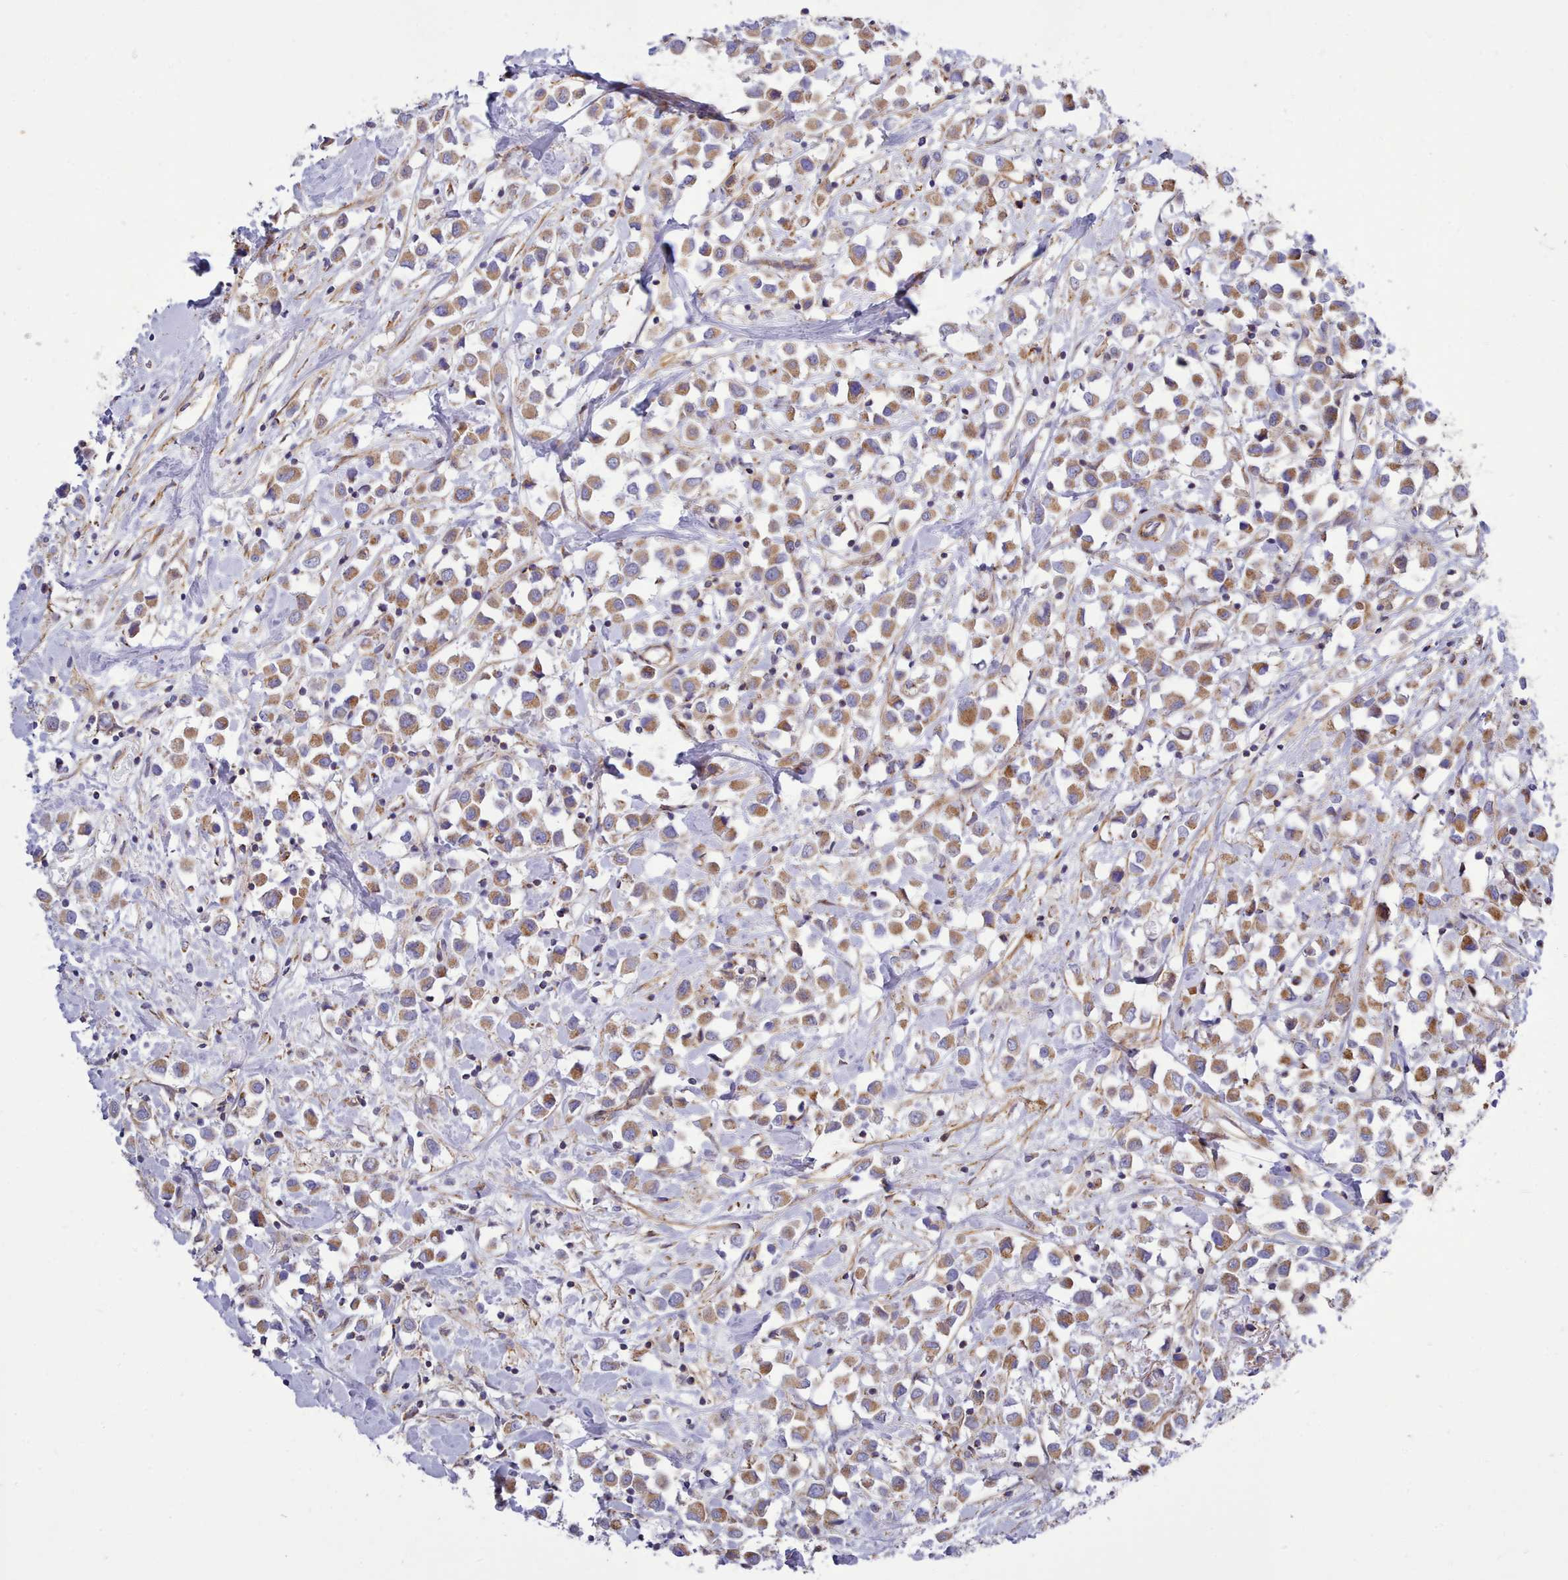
{"staining": {"intensity": "moderate", "quantity": ">75%", "location": "cytoplasmic/membranous"}, "tissue": "breast cancer", "cell_type": "Tumor cells", "image_type": "cancer", "snomed": [{"axis": "morphology", "description": "Duct carcinoma"}, {"axis": "topography", "description": "Breast"}], "caption": "IHC staining of breast cancer, which demonstrates medium levels of moderate cytoplasmic/membranous positivity in approximately >75% of tumor cells indicating moderate cytoplasmic/membranous protein expression. The staining was performed using DAB (3,3'-diaminobenzidine) (brown) for protein detection and nuclei were counterstained in hematoxylin (blue).", "gene": "MRPL21", "patient": {"sex": "female", "age": 61}}